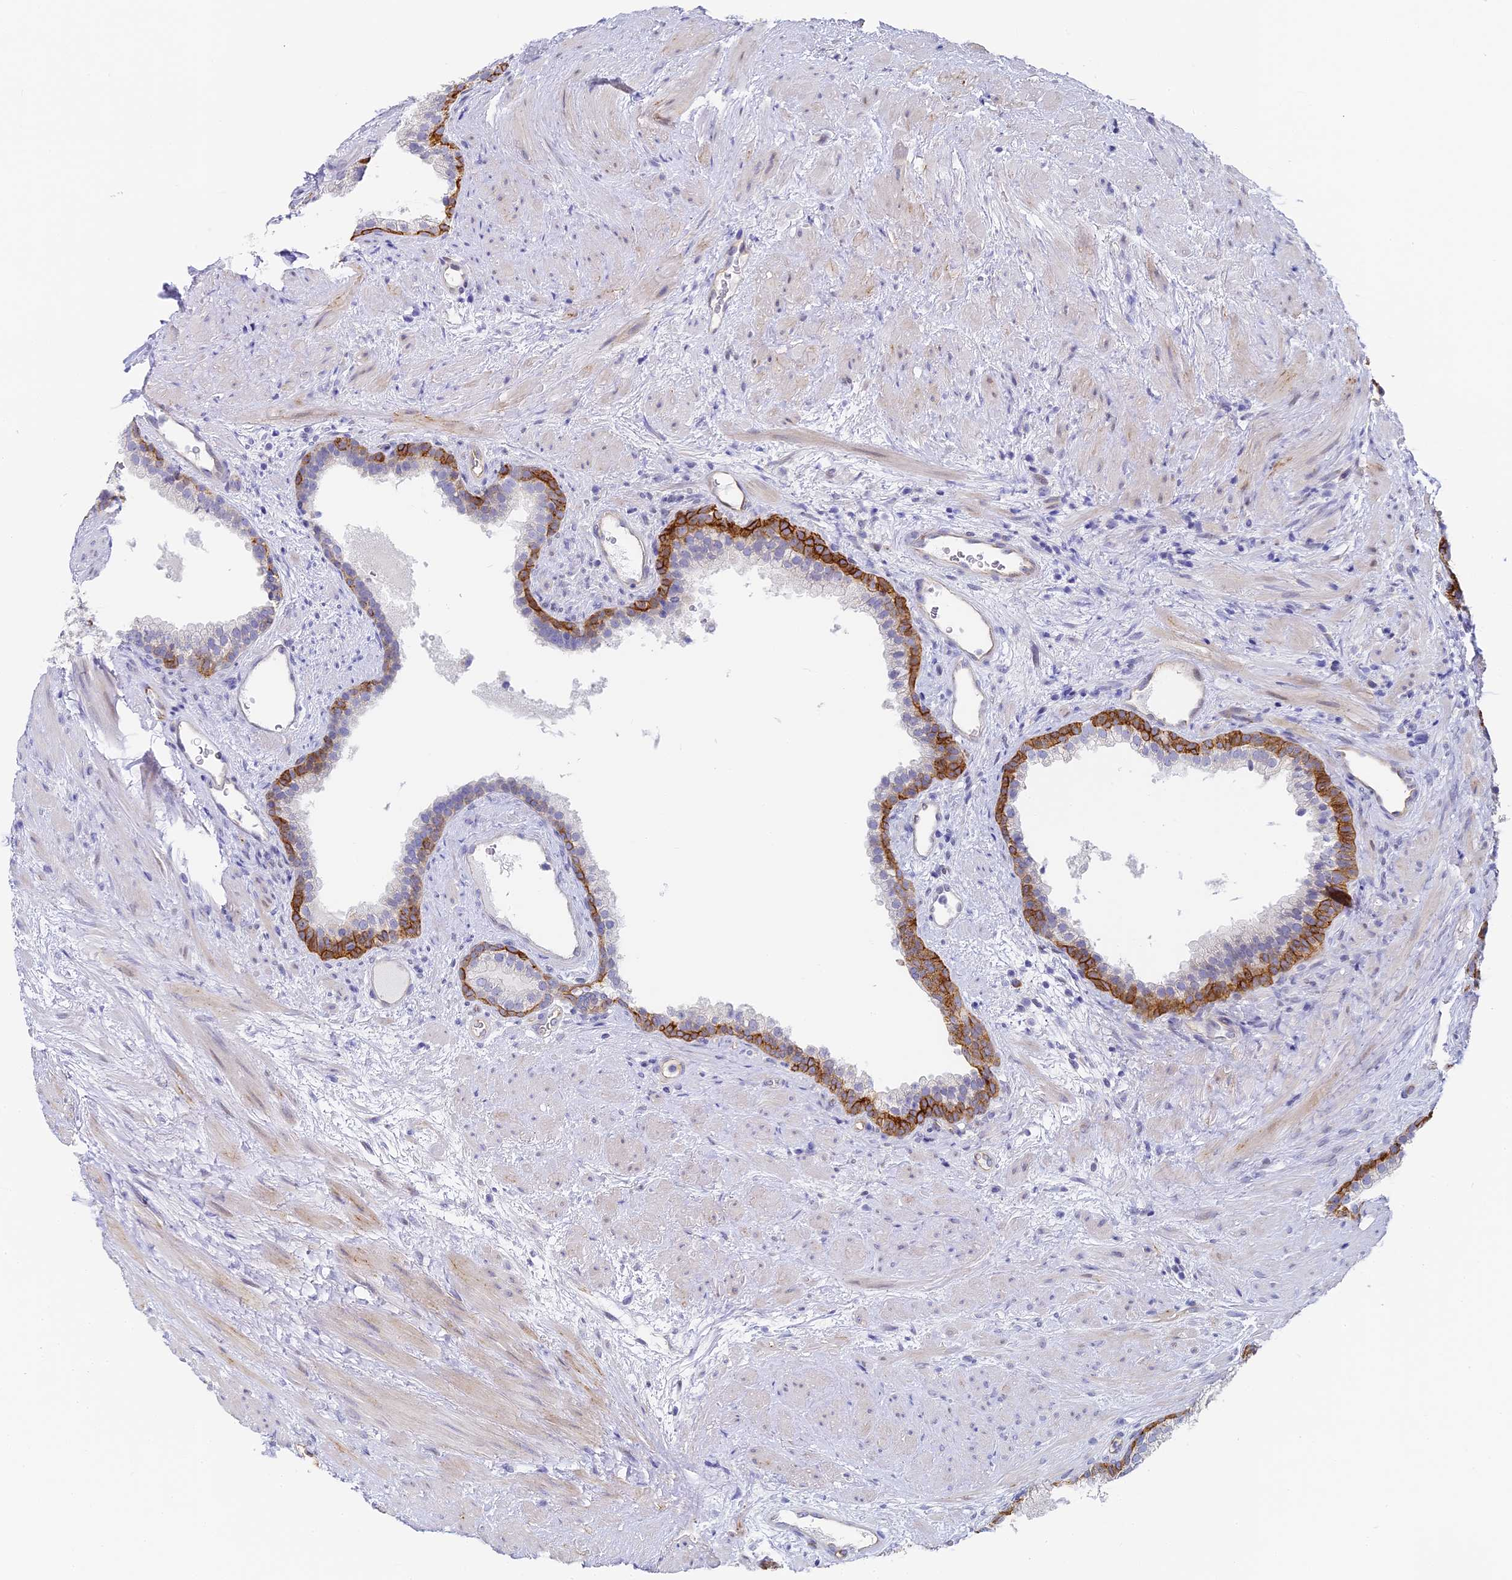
{"staining": {"intensity": "strong", "quantity": "<25%", "location": "cytoplasmic/membranous"}, "tissue": "prostate", "cell_type": "Glandular cells", "image_type": "normal", "snomed": [{"axis": "morphology", "description": "Normal tissue, NOS"}, {"axis": "topography", "description": "Prostate"}], "caption": "A brown stain labels strong cytoplasmic/membranous staining of a protein in glandular cells of normal prostate. (IHC, brightfield microscopy, high magnification).", "gene": "GJA1", "patient": {"sex": "male", "age": 76}}